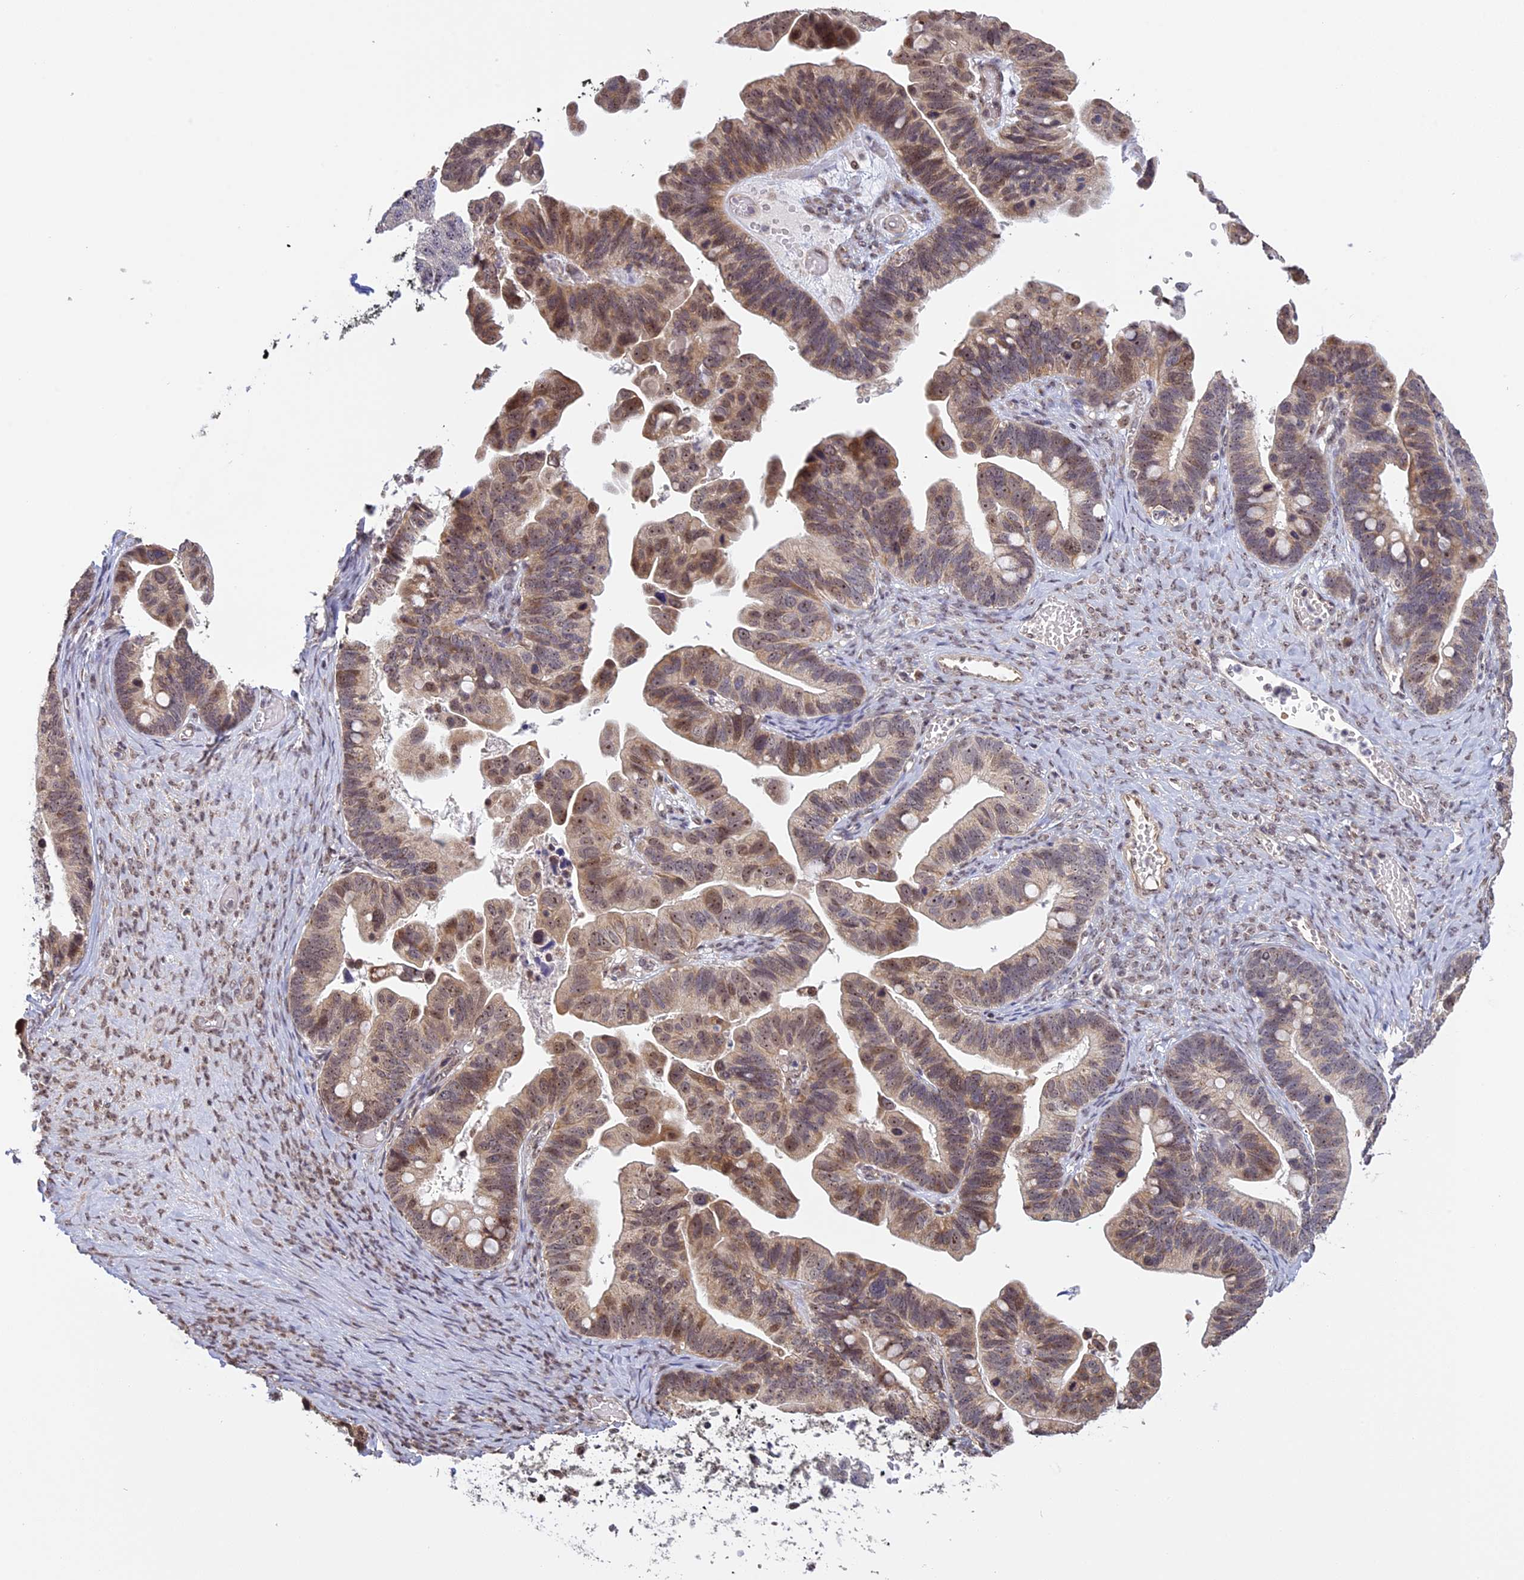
{"staining": {"intensity": "moderate", "quantity": "25%-75%", "location": "cytoplasmic/membranous,nuclear"}, "tissue": "ovarian cancer", "cell_type": "Tumor cells", "image_type": "cancer", "snomed": [{"axis": "morphology", "description": "Cystadenocarcinoma, serous, NOS"}, {"axis": "topography", "description": "Ovary"}], "caption": "Tumor cells exhibit moderate cytoplasmic/membranous and nuclear positivity in about 25%-75% of cells in ovarian cancer.", "gene": "MGA", "patient": {"sex": "female", "age": 56}}